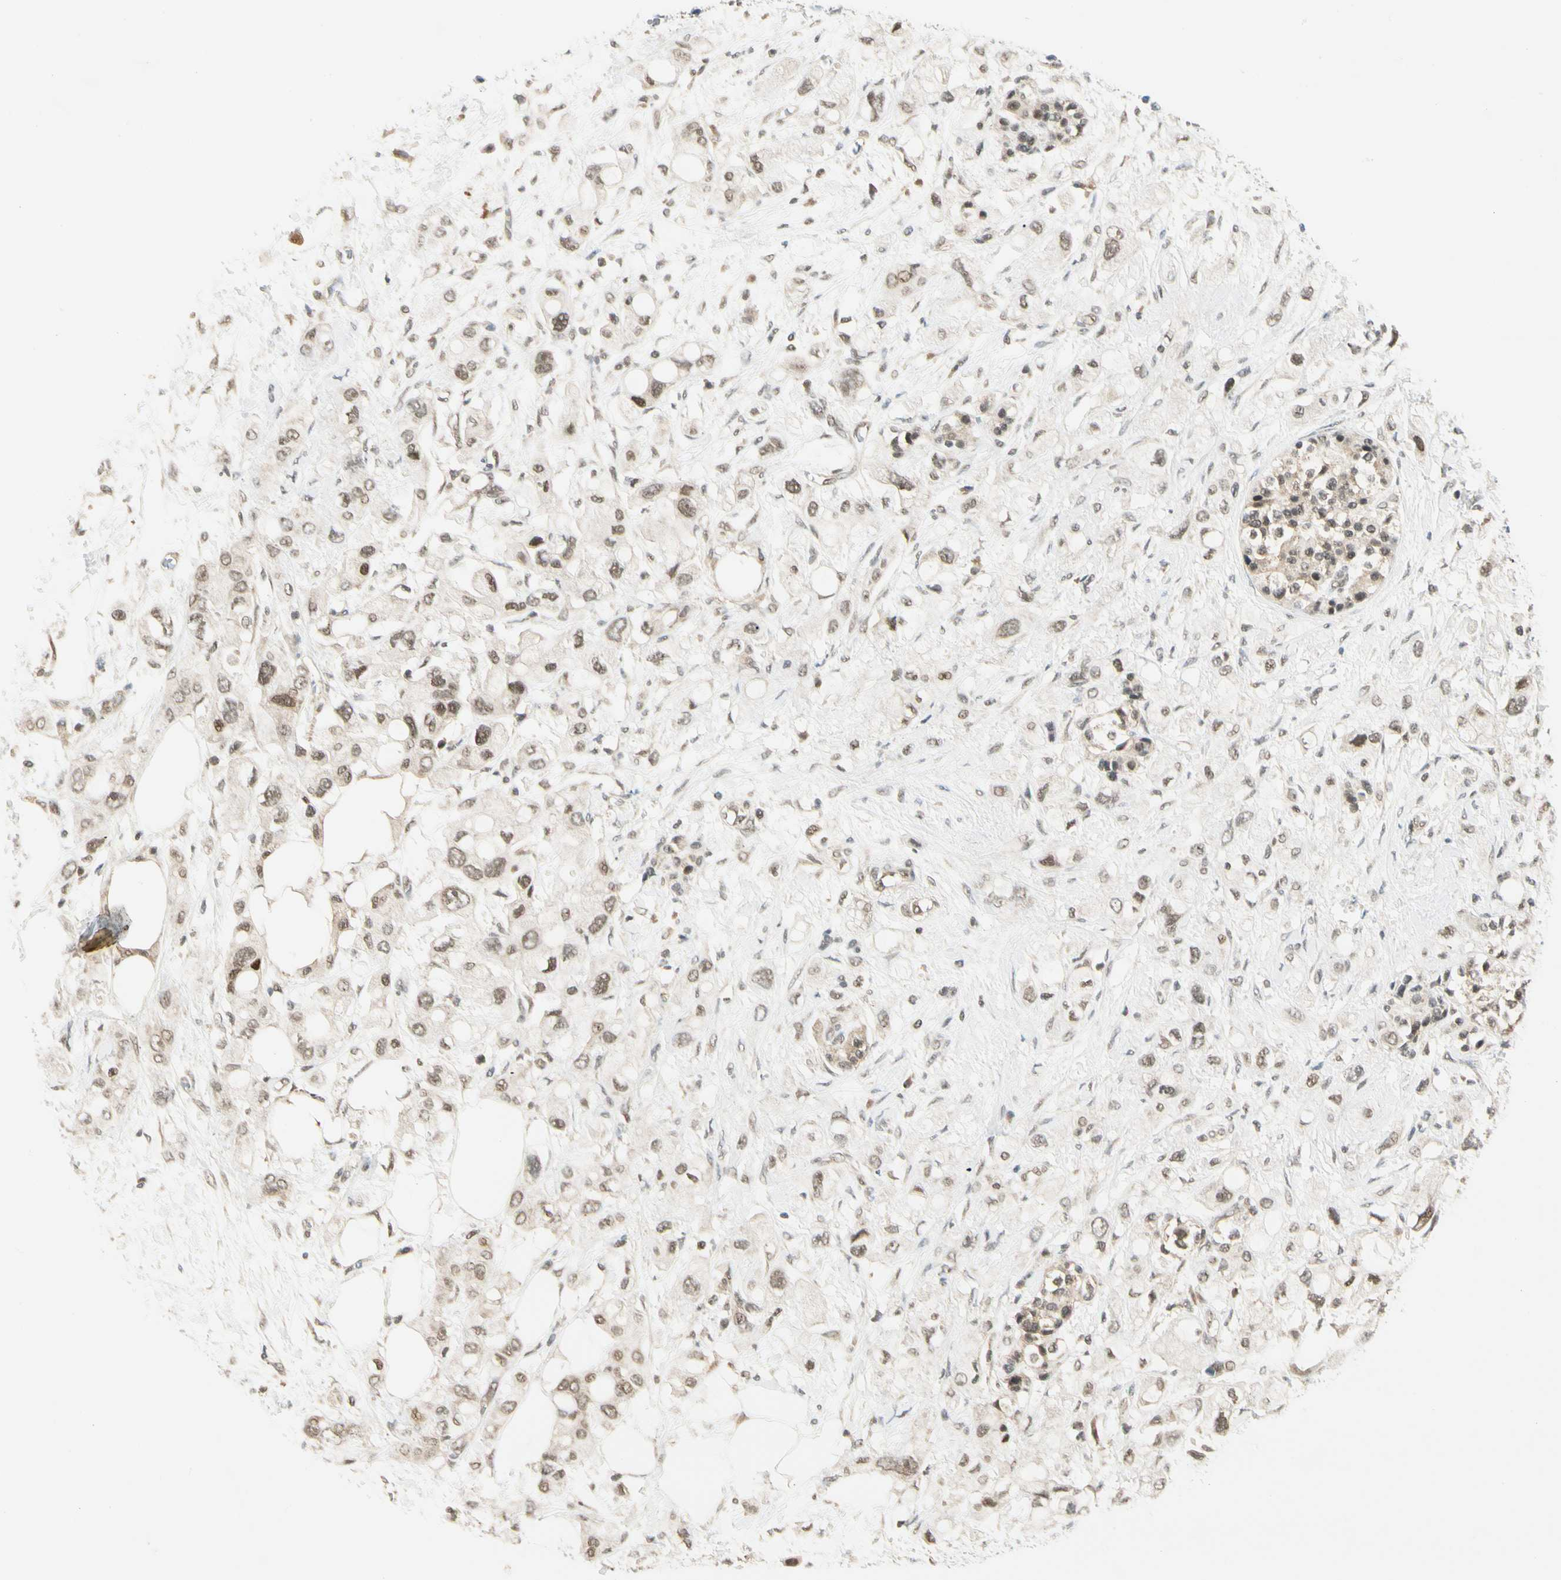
{"staining": {"intensity": "moderate", "quantity": ">75%", "location": "nuclear"}, "tissue": "pancreatic cancer", "cell_type": "Tumor cells", "image_type": "cancer", "snomed": [{"axis": "morphology", "description": "Adenocarcinoma, NOS"}, {"axis": "topography", "description": "Pancreas"}], "caption": "Brown immunohistochemical staining in pancreatic cancer (adenocarcinoma) shows moderate nuclear positivity in about >75% of tumor cells.", "gene": "ZSCAN12", "patient": {"sex": "female", "age": 56}}